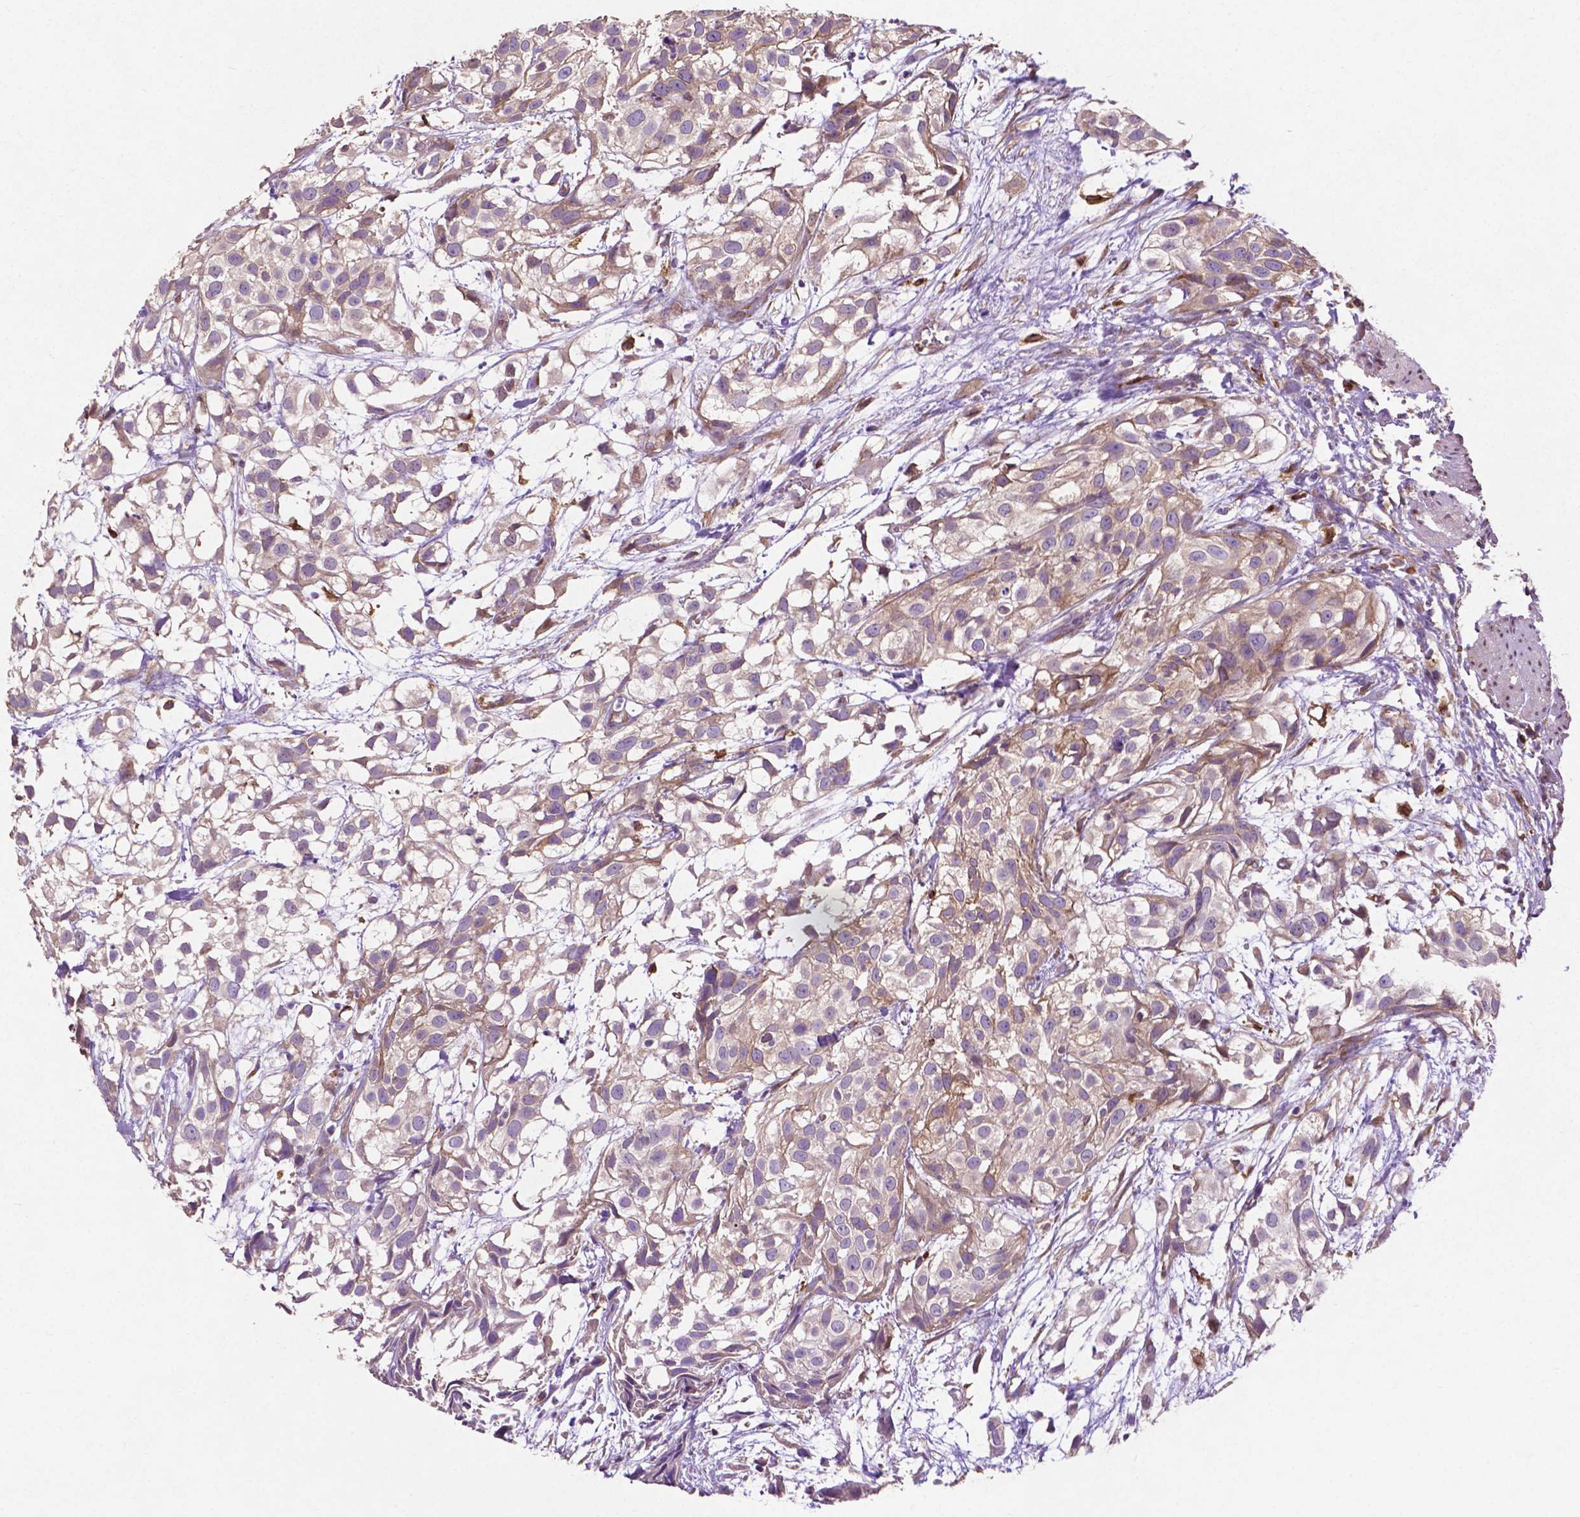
{"staining": {"intensity": "weak", "quantity": "<25%", "location": "cytoplasmic/membranous"}, "tissue": "urothelial cancer", "cell_type": "Tumor cells", "image_type": "cancer", "snomed": [{"axis": "morphology", "description": "Urothelial carcinoma, High grade"}, {"axis": "topography", "description": "Urinary bladder"}], "caption": "There is no significant positivity in tumor cells of high-grade urothelial carcinoma.", "gene": "MBTPS1", "patient": {"sex": "male", "age": 56}}